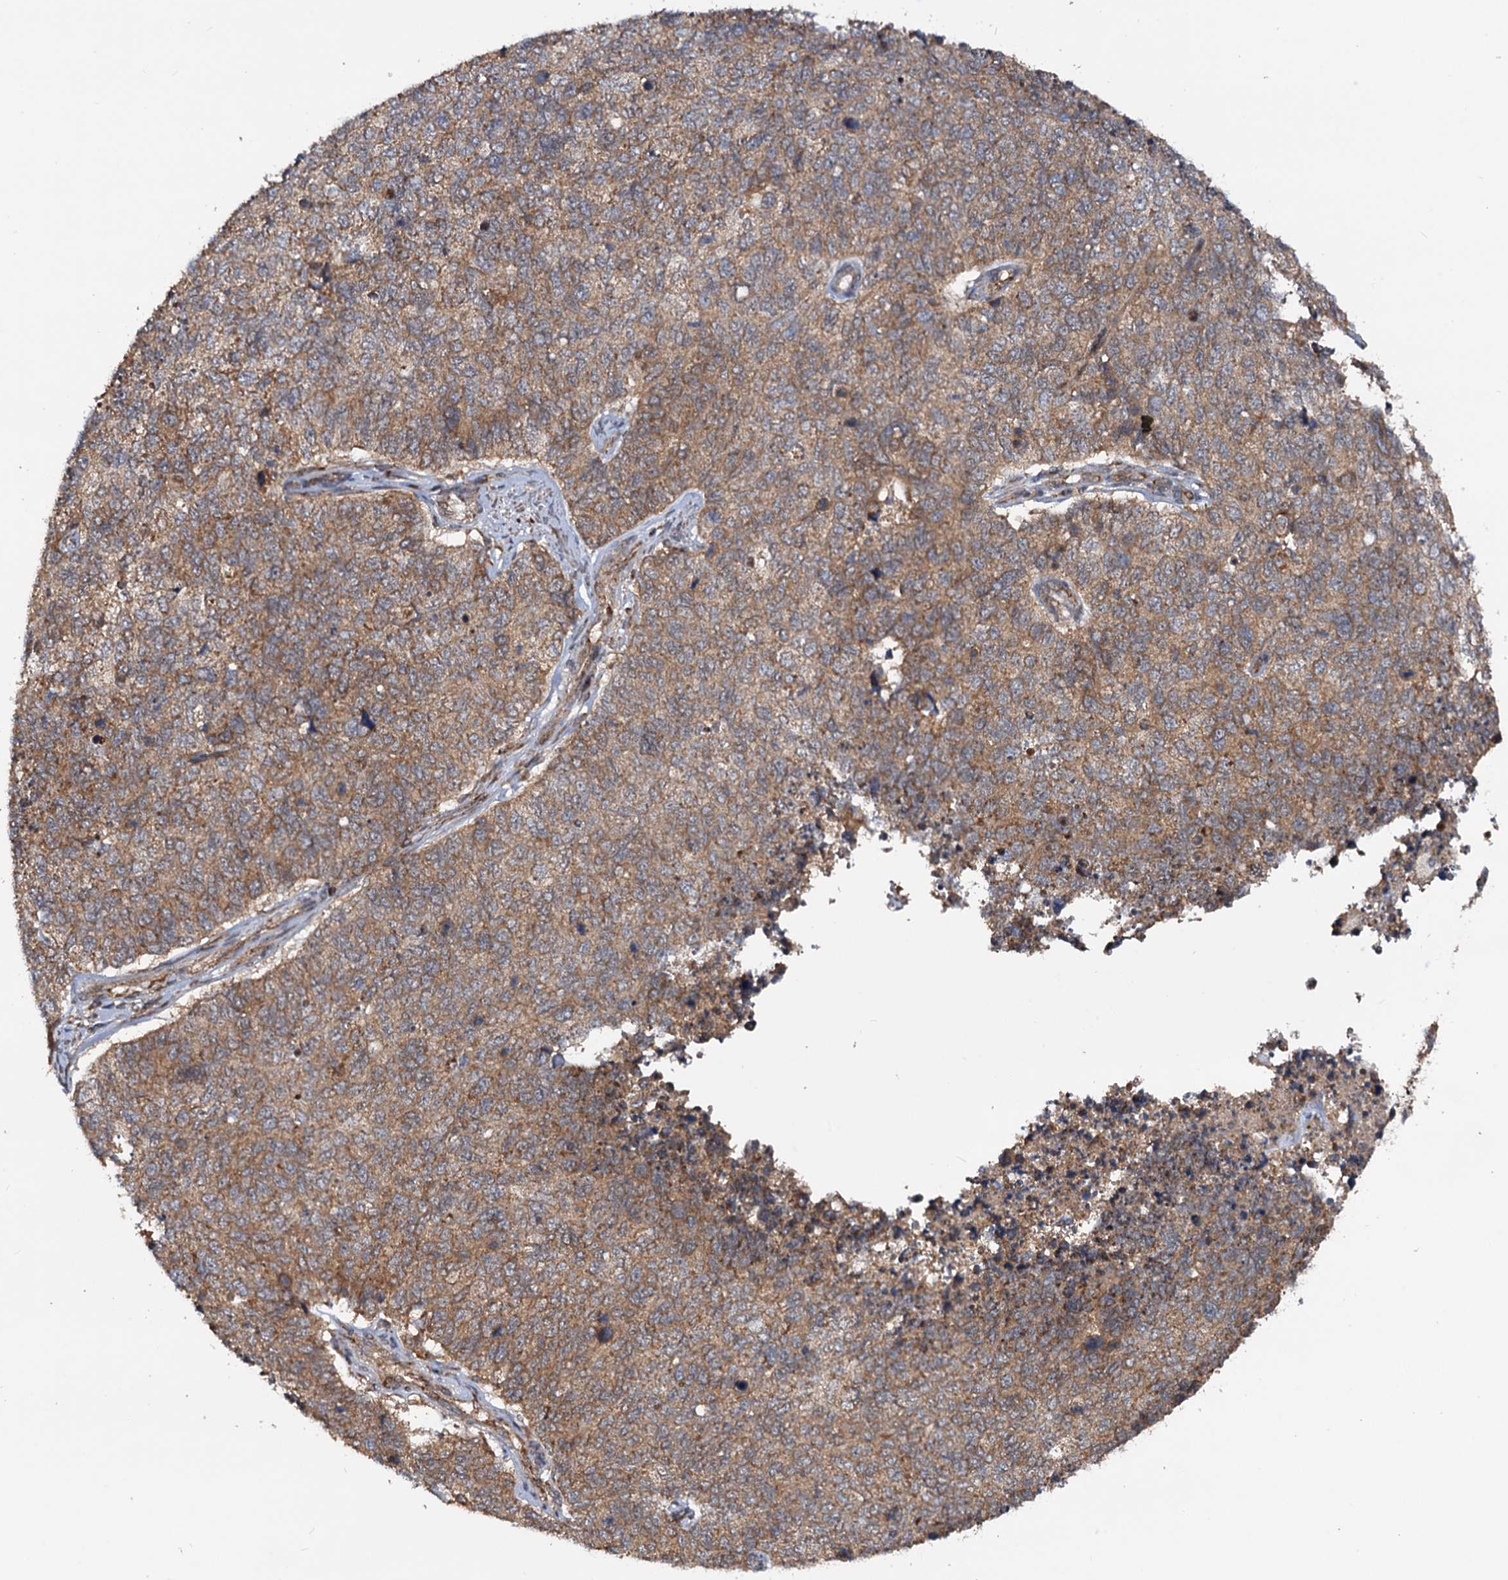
{"staining": {"intensity": "moderate", "quantity": ">75%", "location": "cytoplasmic/membranous"}, "tissue": "cervical cancer", "cell_type": "Tumor cells", "image_type": "cancer", "snomed": [{"axis": "morphology", "description": "Squamous cell carcinoma, NOS"}, {"axis": "topography", "description": "Cervix"}], "caption": "This is a histology image of immunohistochemistry (IHC) staining of cervical squamous cell carcinoma, which shows moderate staining in the cytoplasmic/membranous of tumor cells.", "gene": "CEP76", "patient": {"sex": "female", "age": 63}}